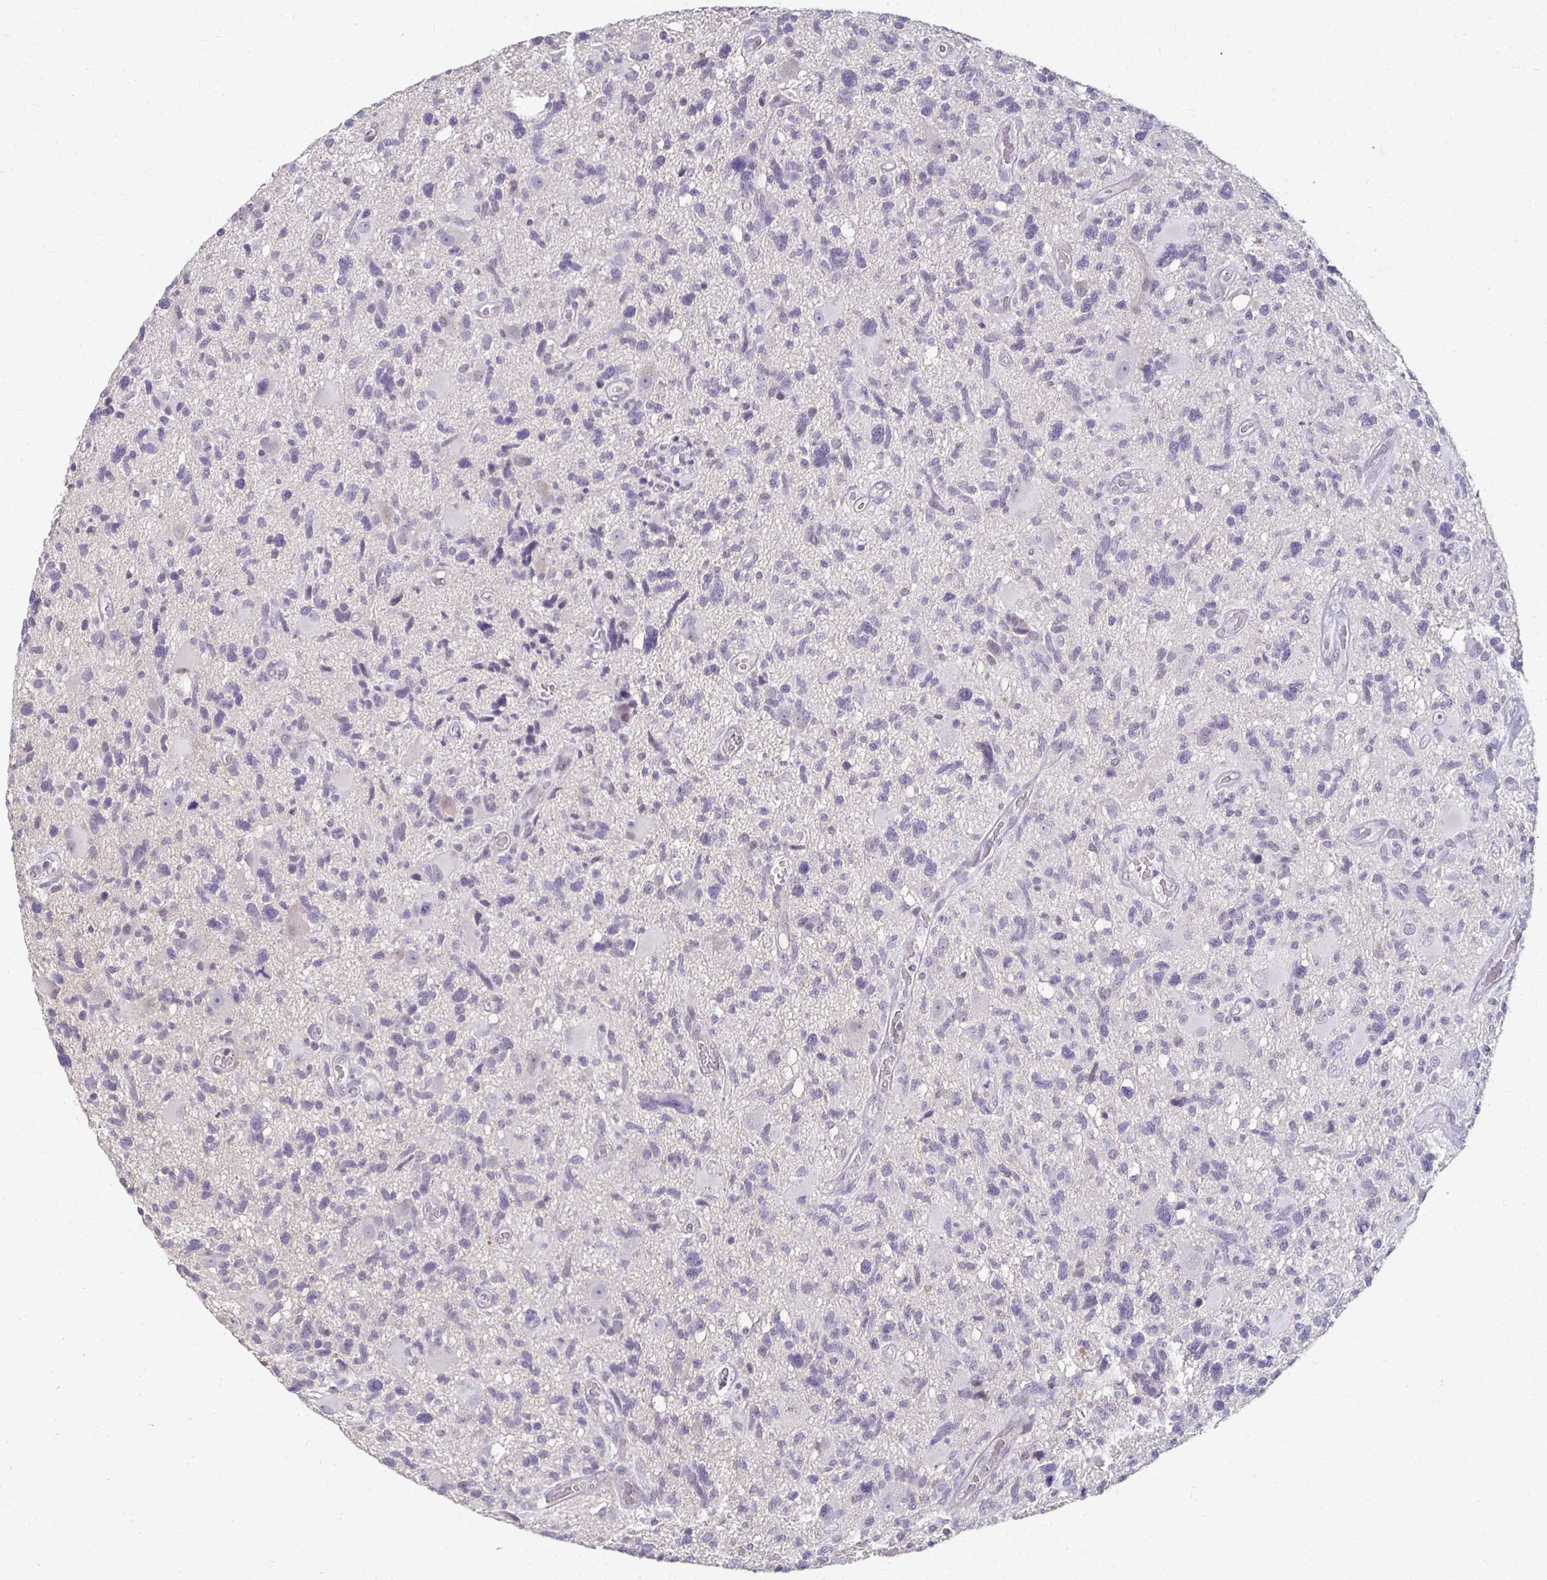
{"staining": {"intensity": "negative", "quantity": "none", "location": "none"}, "tissue": "glioma", "cell_type": "Tumor cells", "image_type": "cancer", "snomed": [{"axis": "morphology", "description": "Glioma, malignant, High grade"}, {"axis": "topography", "description": "Brain"}], "caption": "Tumor cells are negative for brown protein staining in glioma.", "gene": "FOXO4", "patient": {"sex": "male", "age": 49}}